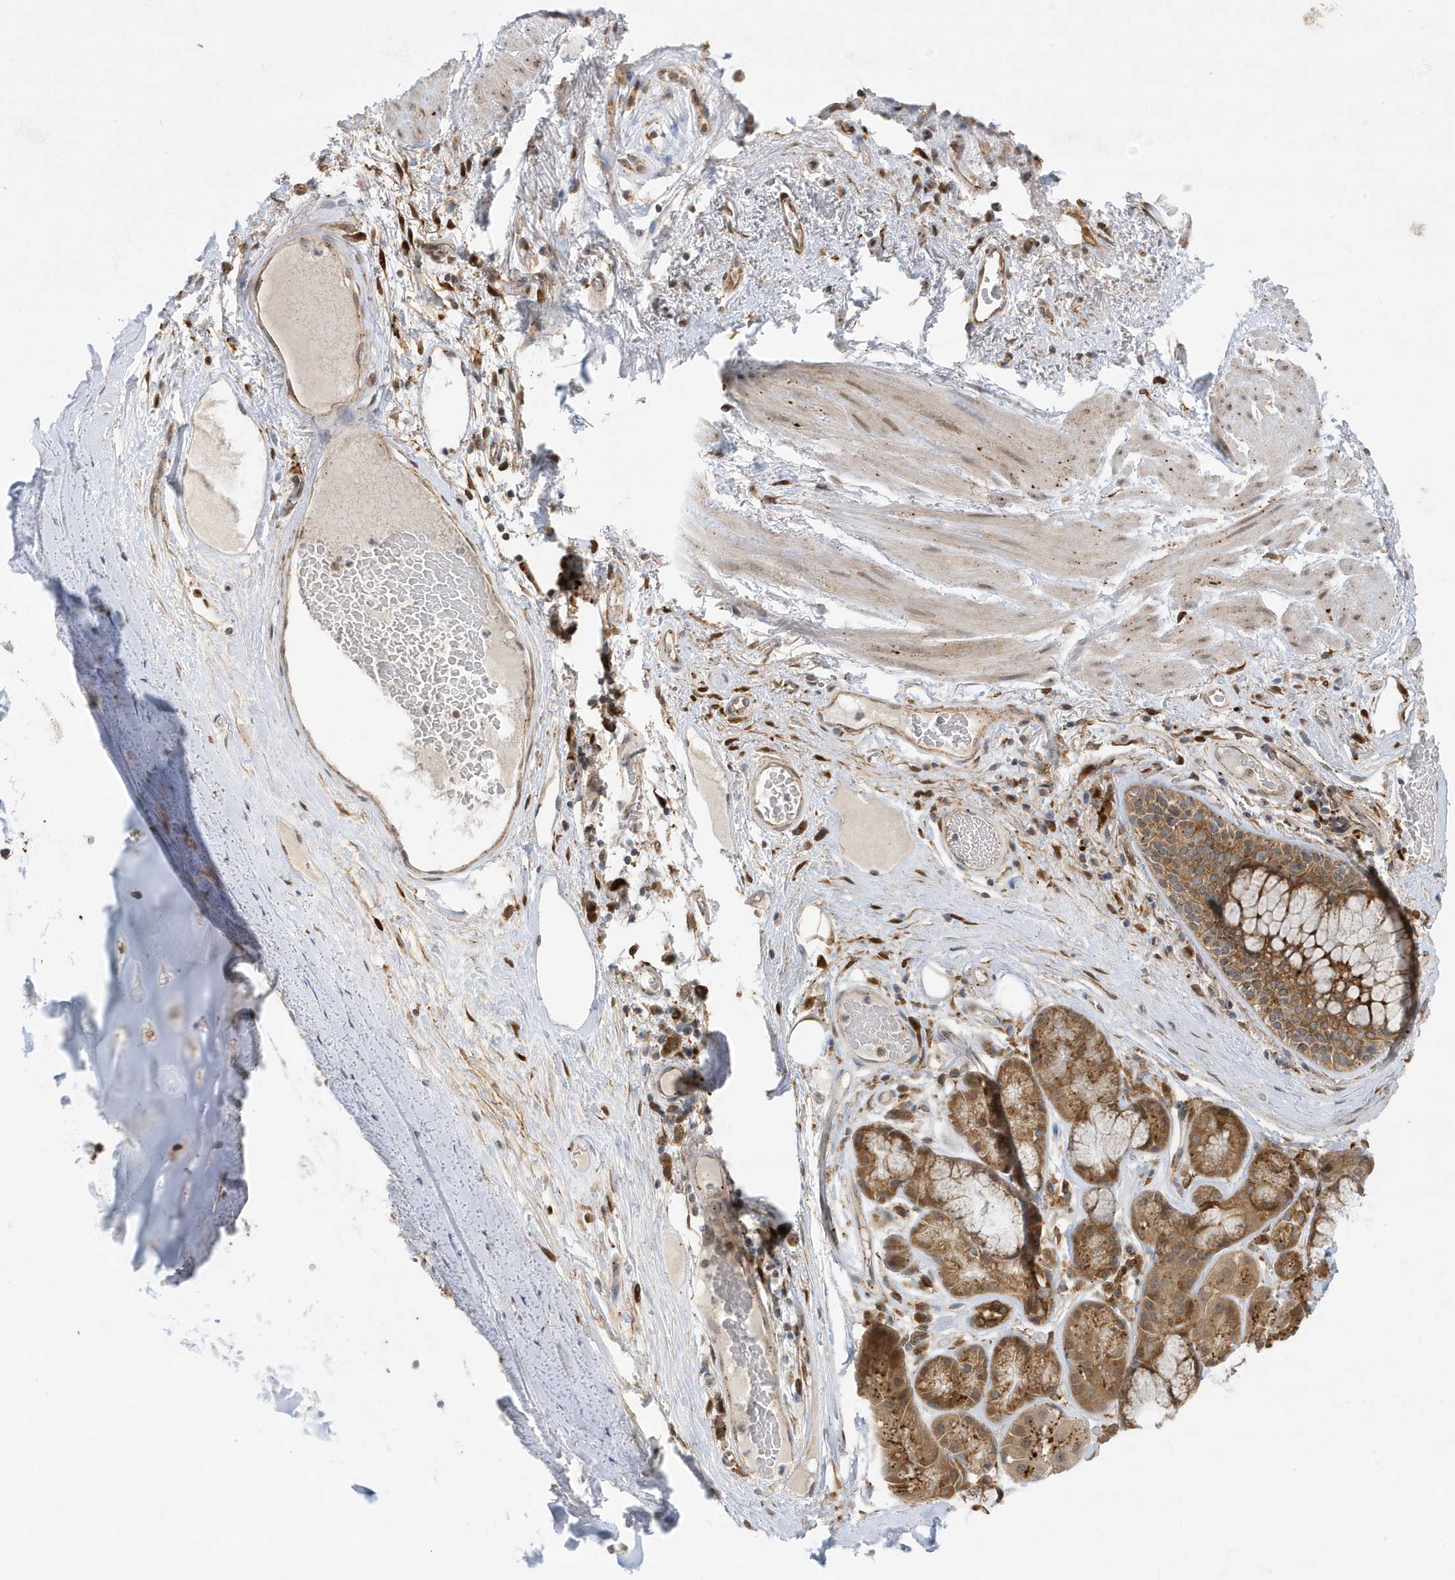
{"staining": {"intensity": "weak", "quantity": "25%-75%", "location": "cytoplasmic/membranous"}, "tissue": "adipose tissue", "cell_type": "Adipocytes", "image_type": "normal", "snomed": [{"axis": "morphology", "description": "Normal tissue, NOS"}, {"axis": "morphology", "description": "Squamous cell carcinoma, NOS"}, {"axis": "topography", "description": "Lymph node"}, {"axis": "topography", "description": "Bronchus"}, {"axis": "topography", "description": "Lung"}], "caption": "Immunohistochemical staining of unremarkable human adipose tissue displays low levels of weak cytoplasmic/membranous positivity in about 25%-75% of adipocytes.", "gene": "ZNF507", "patient": {"sex": "male", "age": 66}}